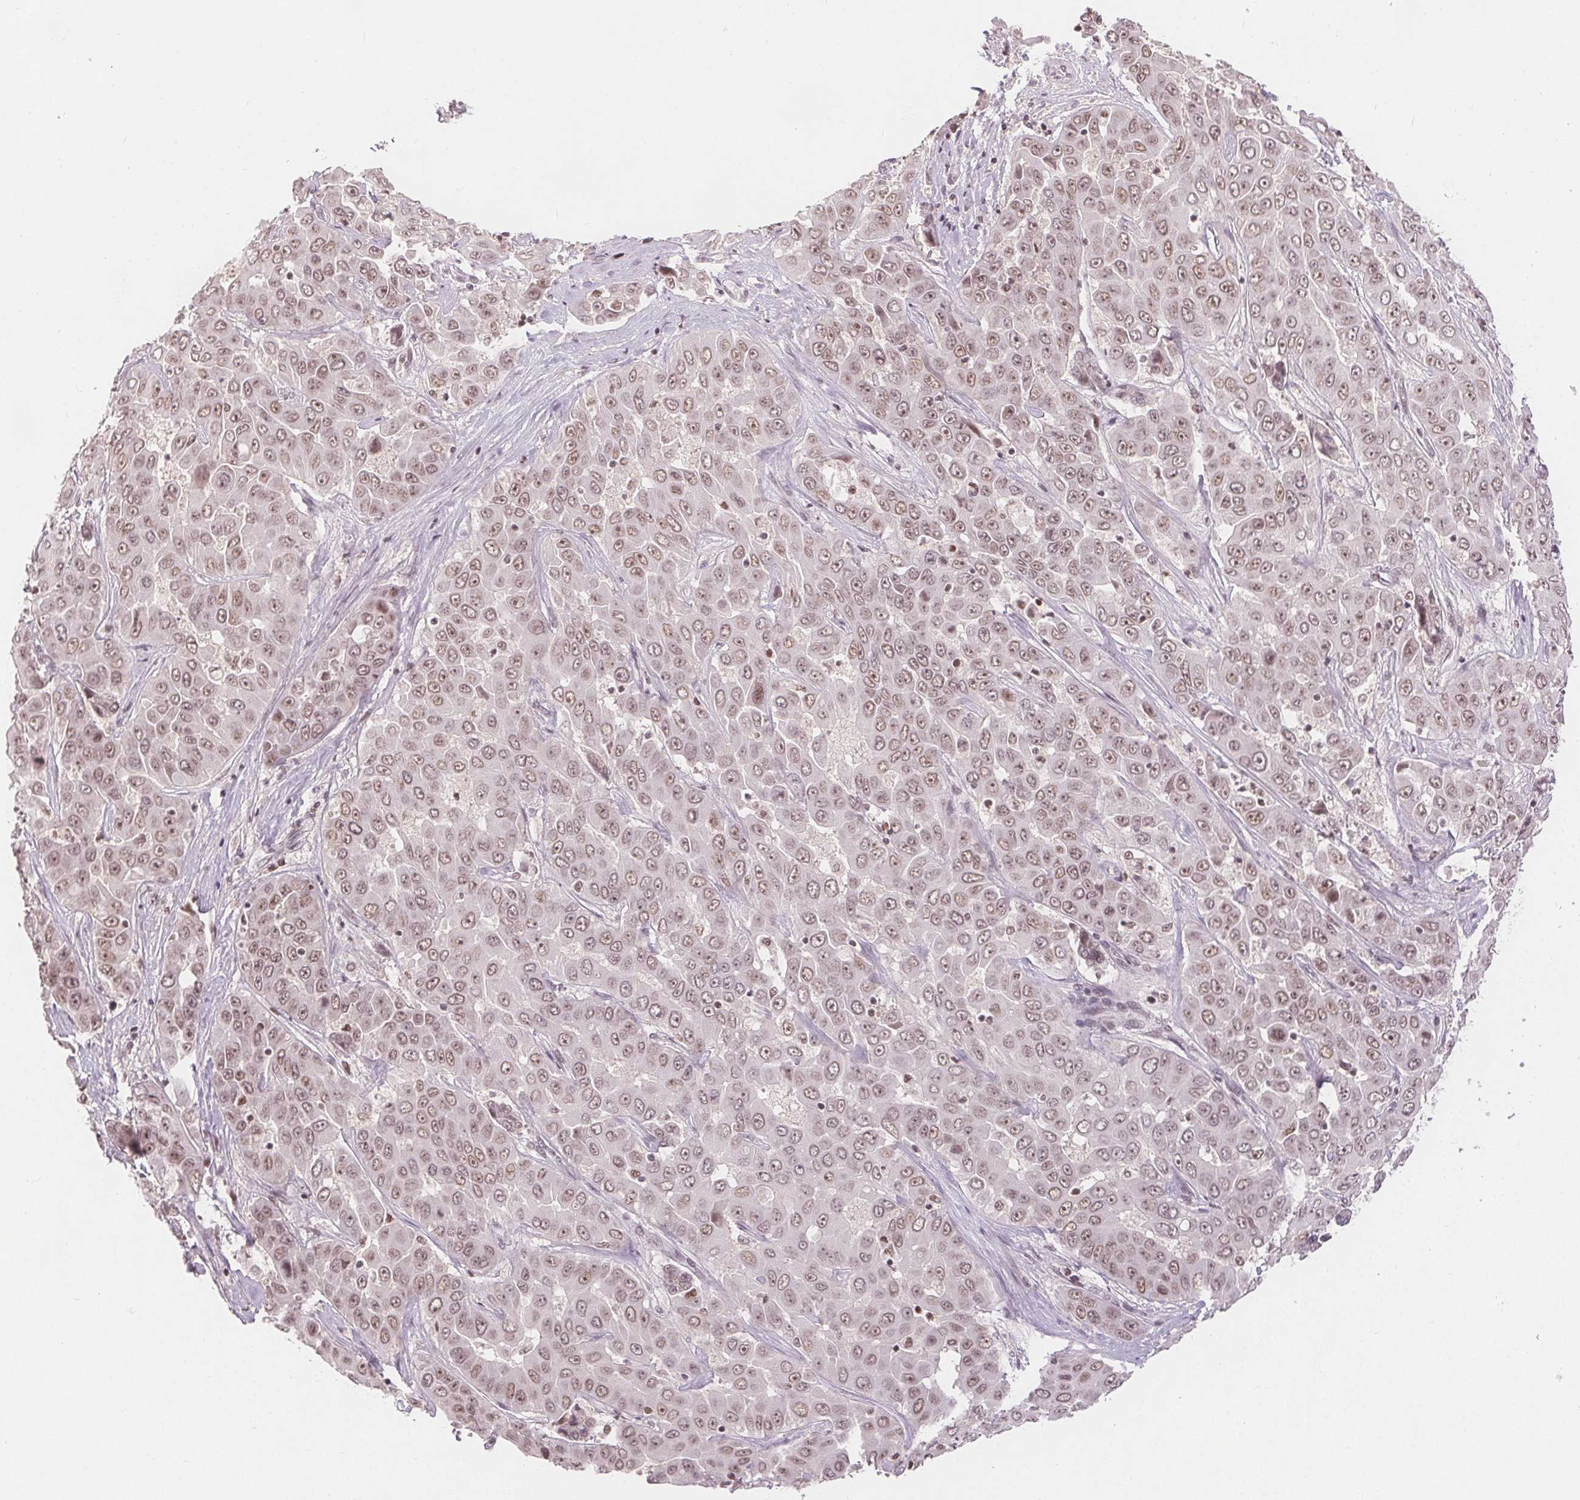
{"staining": {"intensity": "weak", "quantity": ">75%", "location": "nuclear"}, "tissue": "liver cancer", "cell_type": "Tumor cells", "image_type": "cancer", "snomed": [{"axis": "morphology", "description": "Cholangiocarcinoma"}, {"axis": "topography", "description": "Liver"}], "caption": "DAB (3,3'-diaminobenzidine) immunohistochemical staining of human liver cholangiocarcinoma exhibits weak nuclear protein staining in about >75% of tumor cells.", "gene": "DEK", "patient": {"sex": "female", "age": 52}}